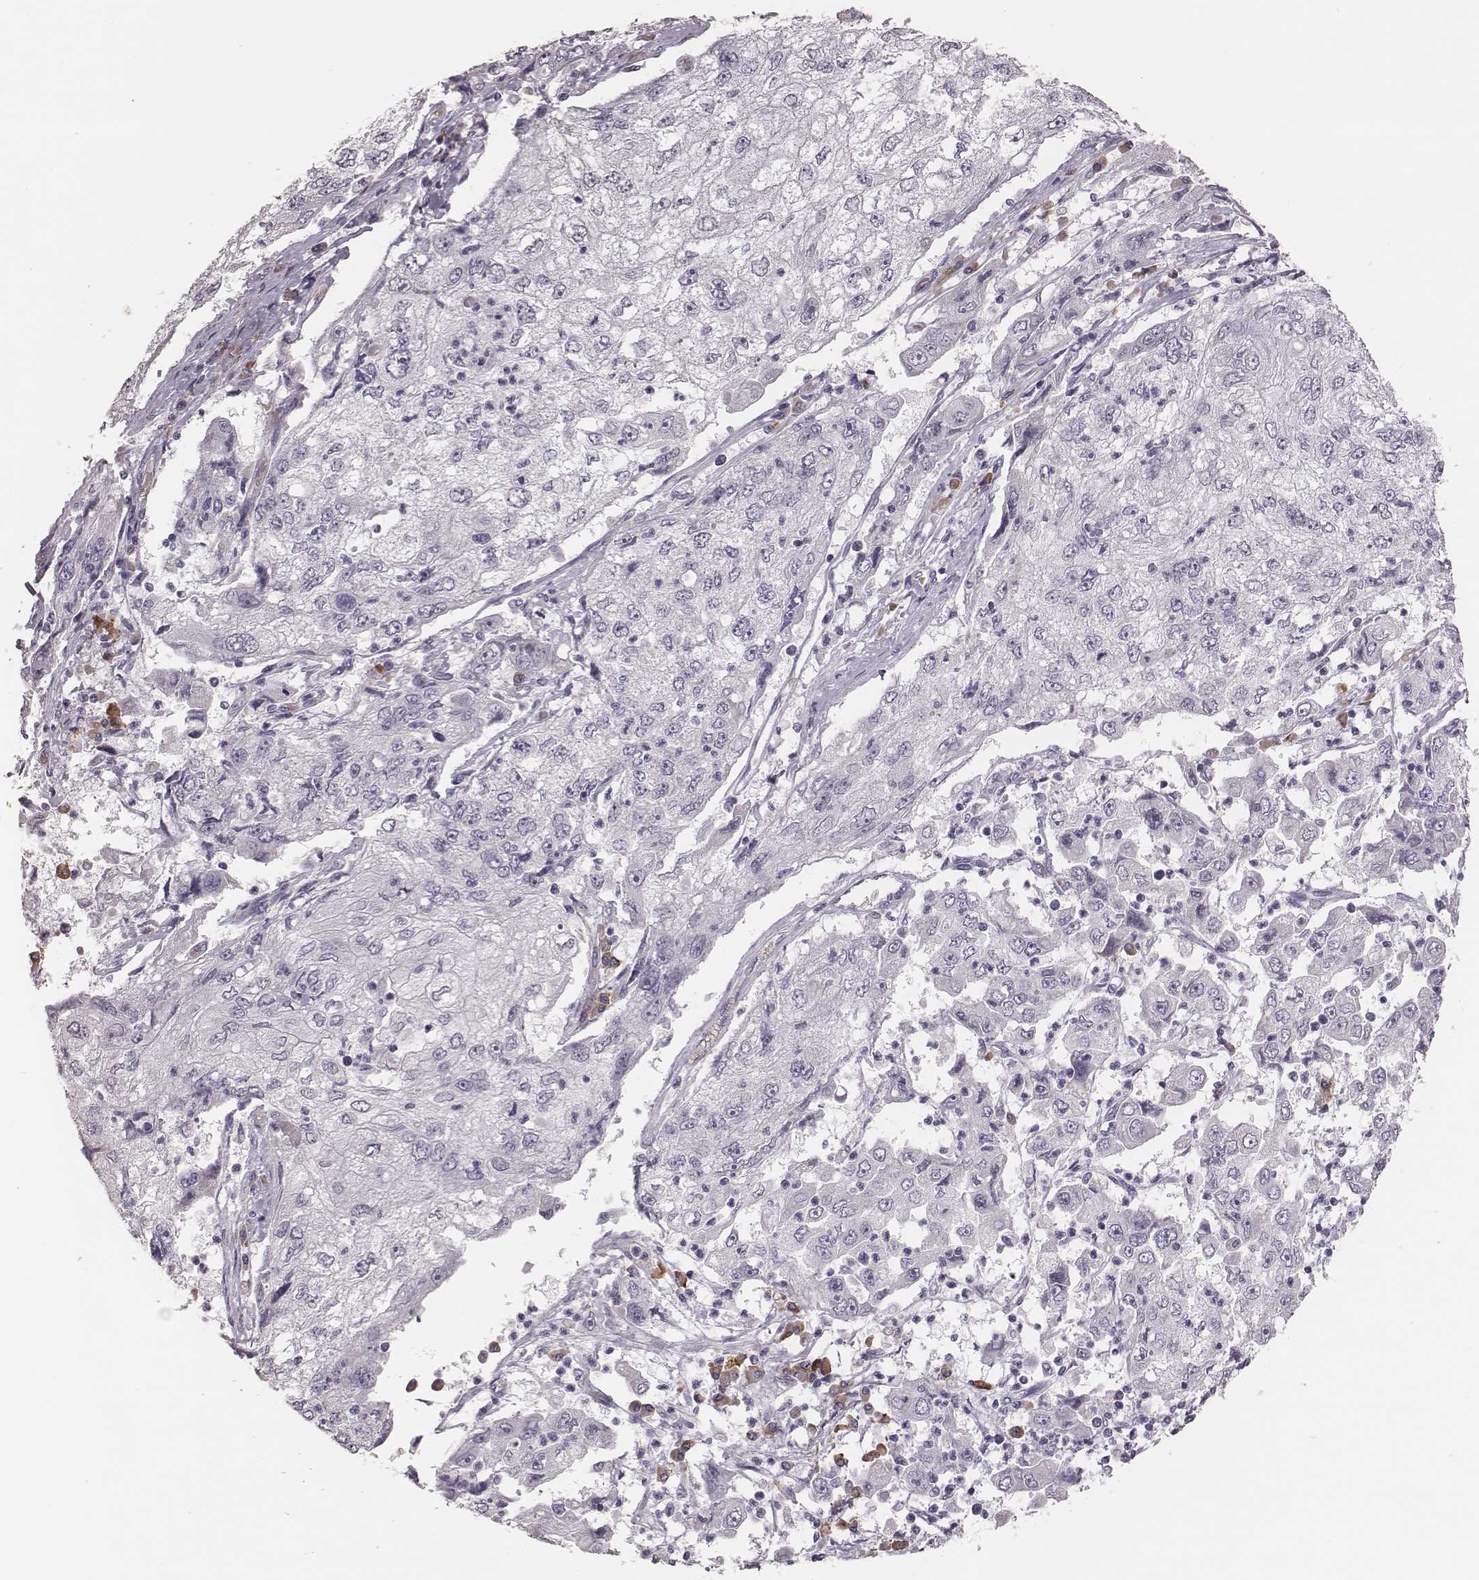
{"staining": {"intensity": "negative", "quantity": "none", "location": "none"}, "tissue": "cervical cancer", "cell_type": "Tumor cells", "image_type": "cancer", "snomed": [{"axis": "morphology", "description": "Squamous cell carcinoma, NOS"}, {"axis": "topography", "description": "Cervix"}], "caption": "High magnification brightfield microscopy of cervical cancer (squamous cell carcinoma) stained with DAB (3,3'-diaminobenzidine) (brown) and counterstained with hematoxylin (blue): tumor cells show no significant staining.", "gene": "PBK", "patient": {"sex": "female", "age": 36}}